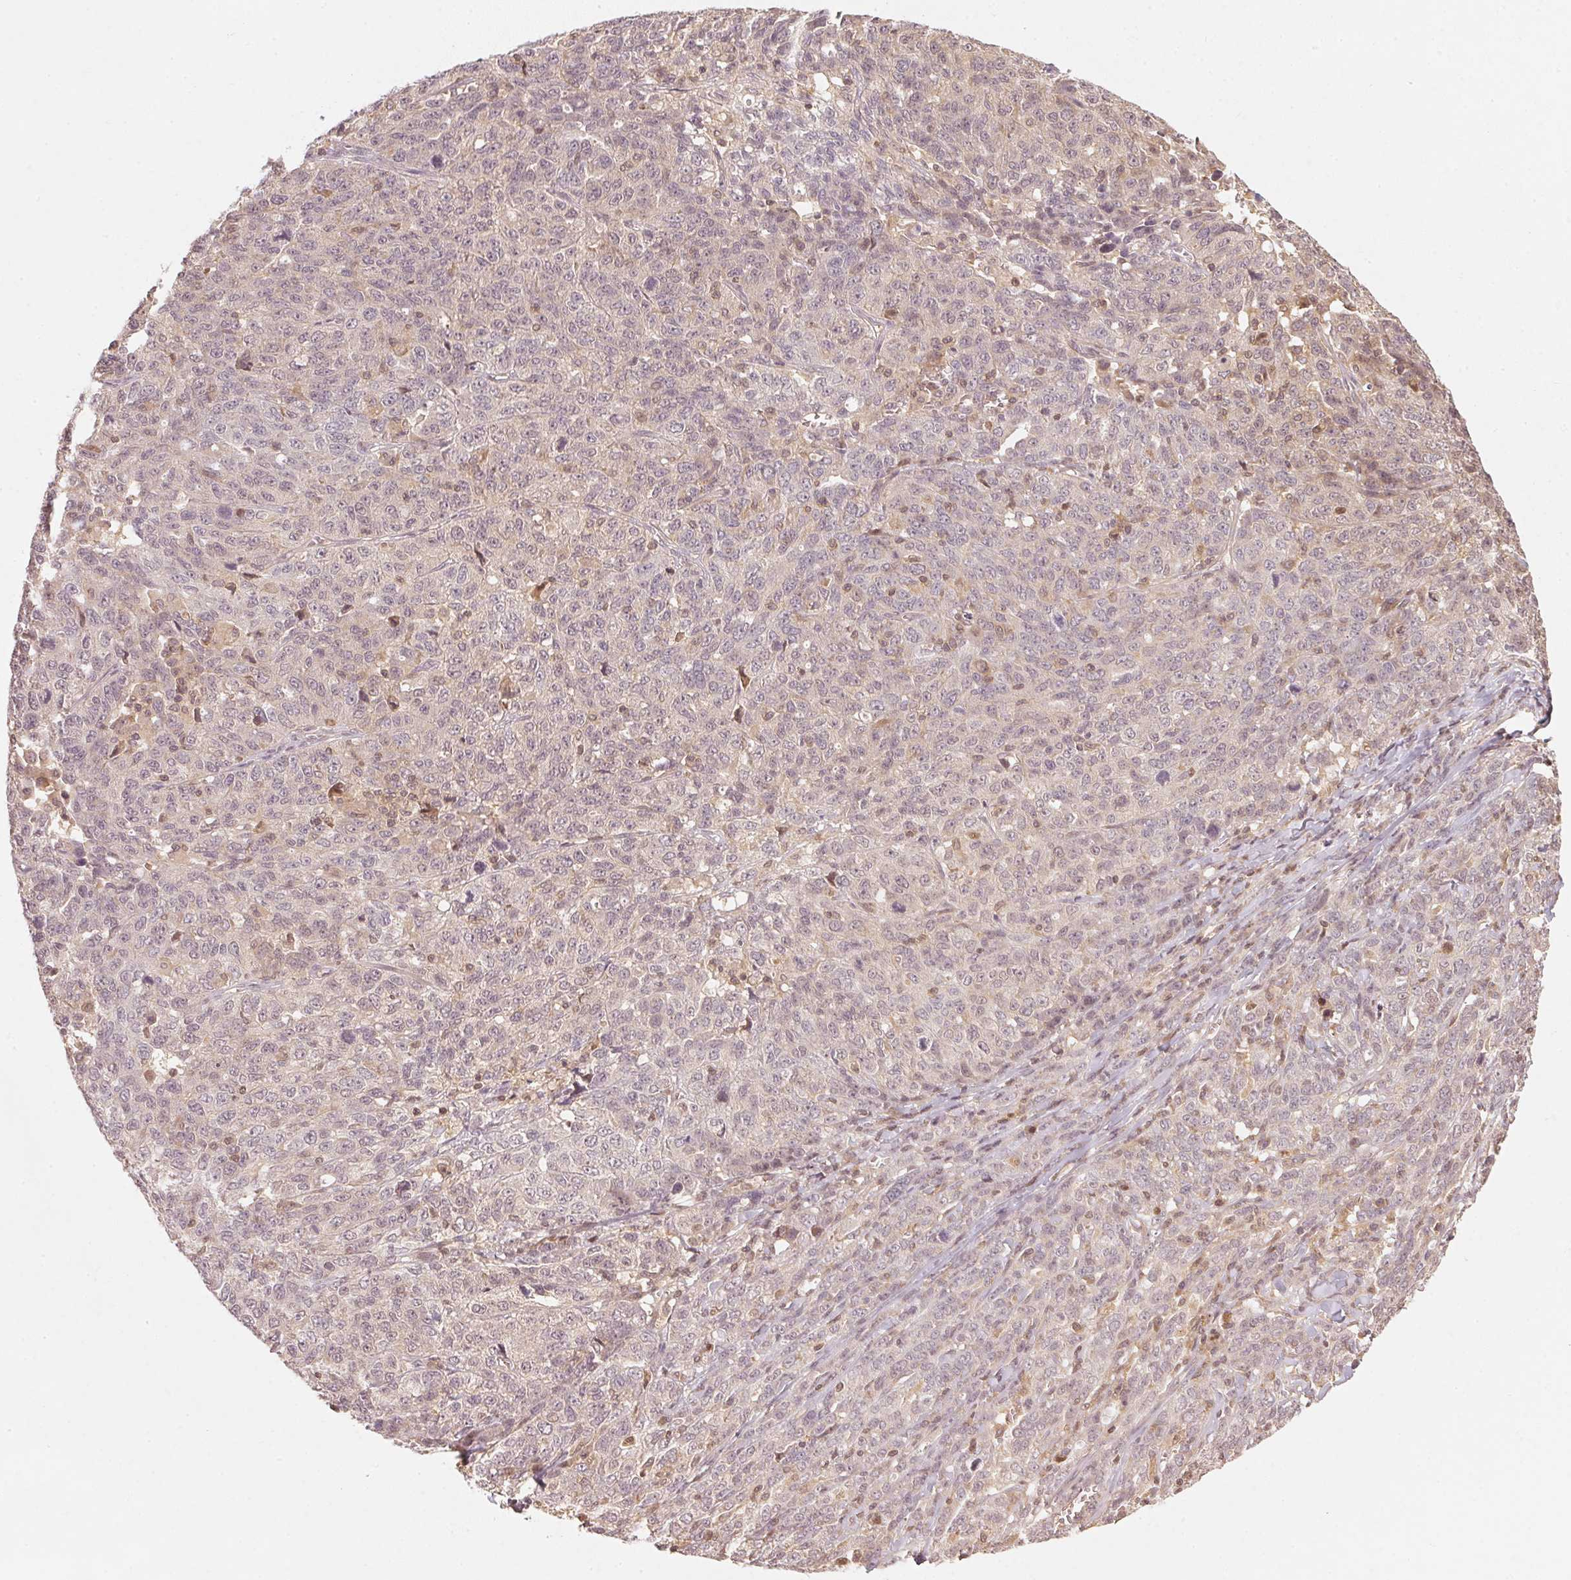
{"staining": {"intensity": "weak", "quantity": "25%-75%", "location": "nuclear"}, "tissue": "ovarian cancer", "cell_type": "Tumor cells", "image_type": "cancer", "snomed": [{"axis": "morphology", "description": "Cystadenocarcinoma, serous, NOS"}, {"axis": "topography", "description": "Ovary"}], "caption": "An immunohistochemistry (IHC) histopathology image of neoplastic tissue is shown. Protein staining in brown labels weak nuclear positivity in ovarian serous cystadenocarcinoma within tumor cells.", "gene": "UBE2L3", "patient": {"sex": "female", "age": 71}}